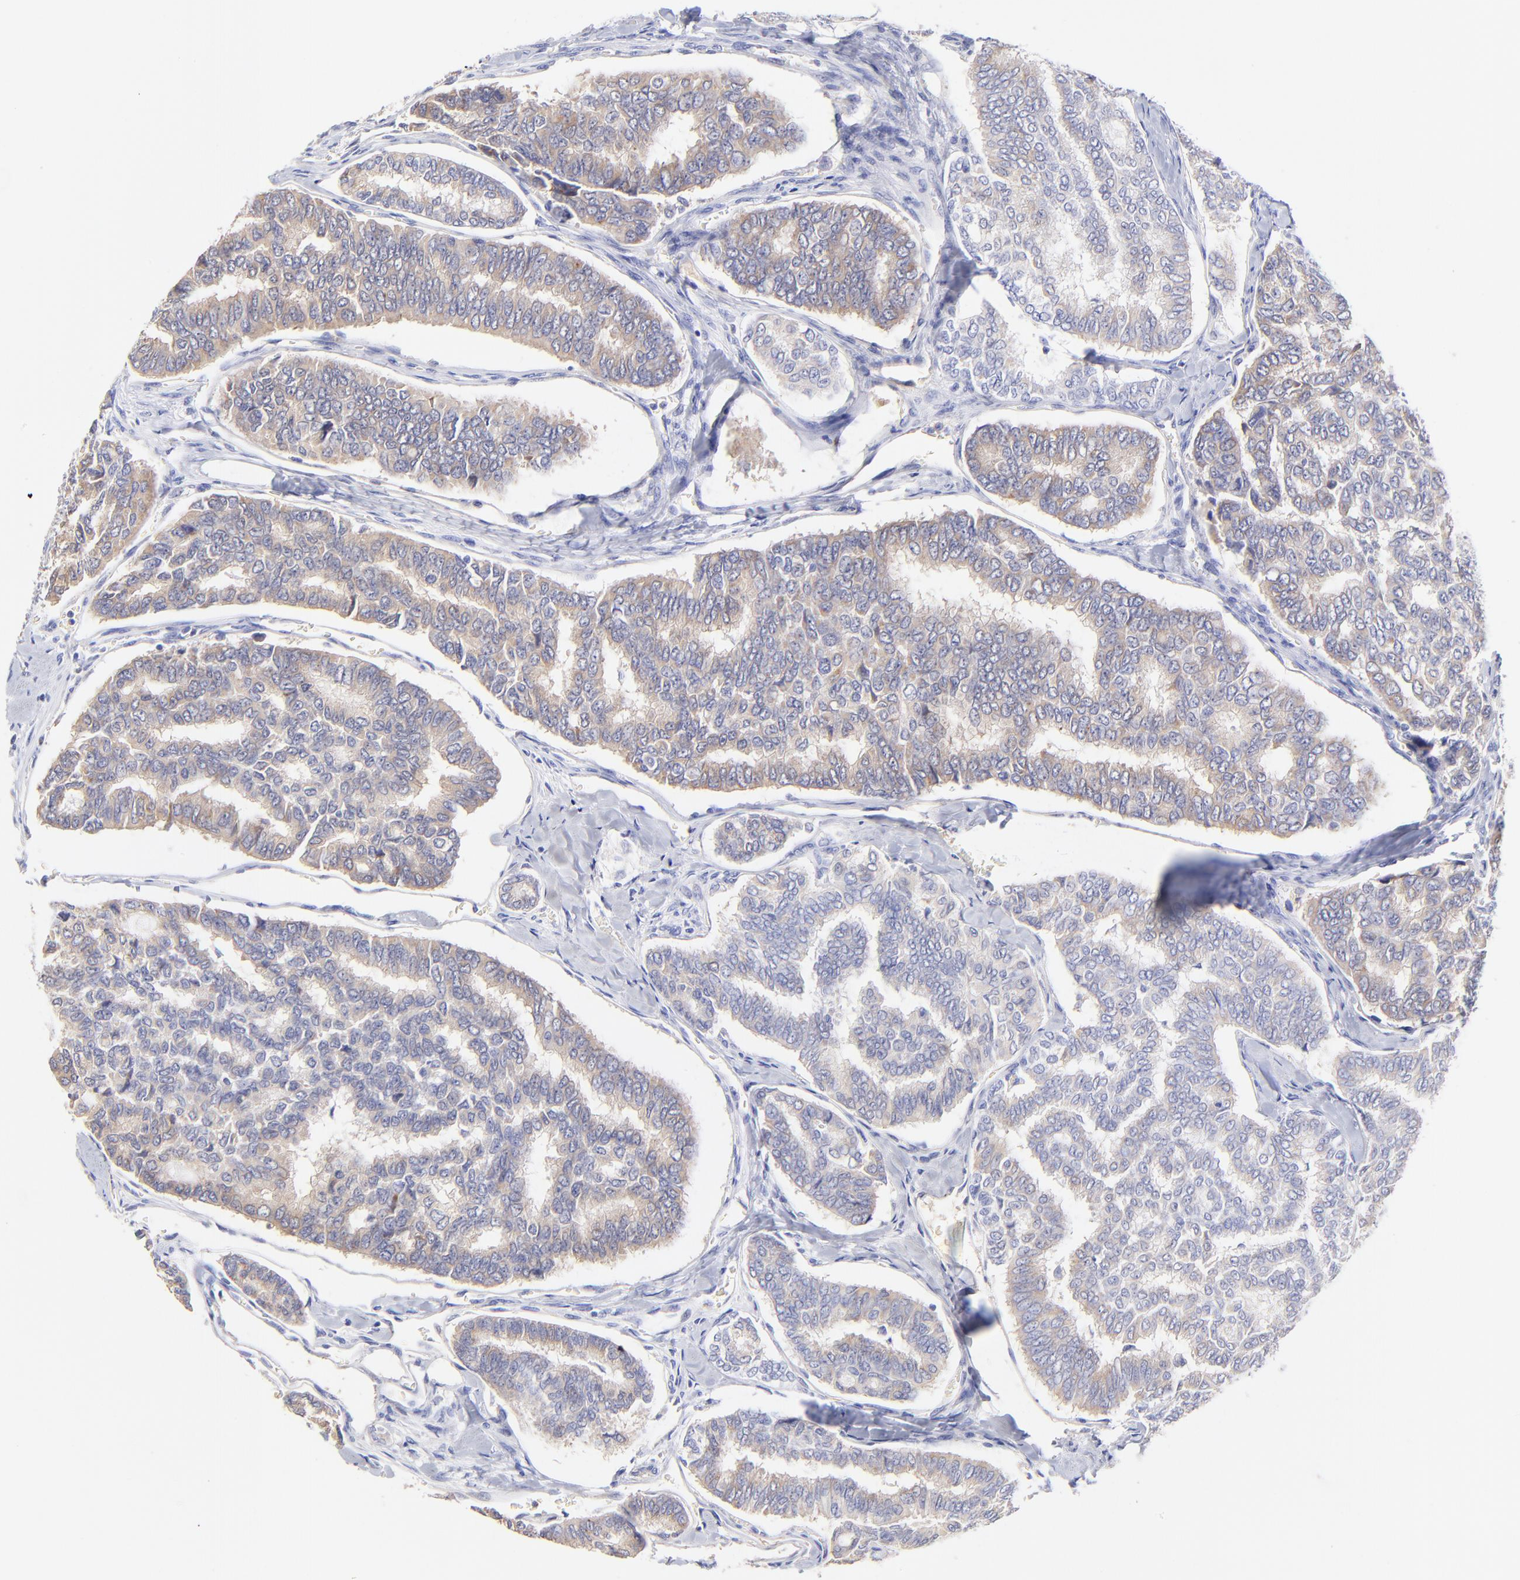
{"staining": {"intensity": "weak", "quantity": ">75%", "location": "cytoplasmic/membranous"}, "tissue": "thyroid cancer", "cell_type": "Tumor cells", "image_type": "cancer", "snomed": [{"axis": "morphology", "description": "Papillary adenocarcinoma, NOS"}, {"axis": "topography", "description": "Thyroid gland"}], "caption": "Protein staining of papillary adenocarcinoma (thyroid) tissue demonstrates weak cytoplasmic/membranous staining in about >75% of tumor cells.", "gene": "ASB9", "patient": {"sex": "female", "age": 35}}